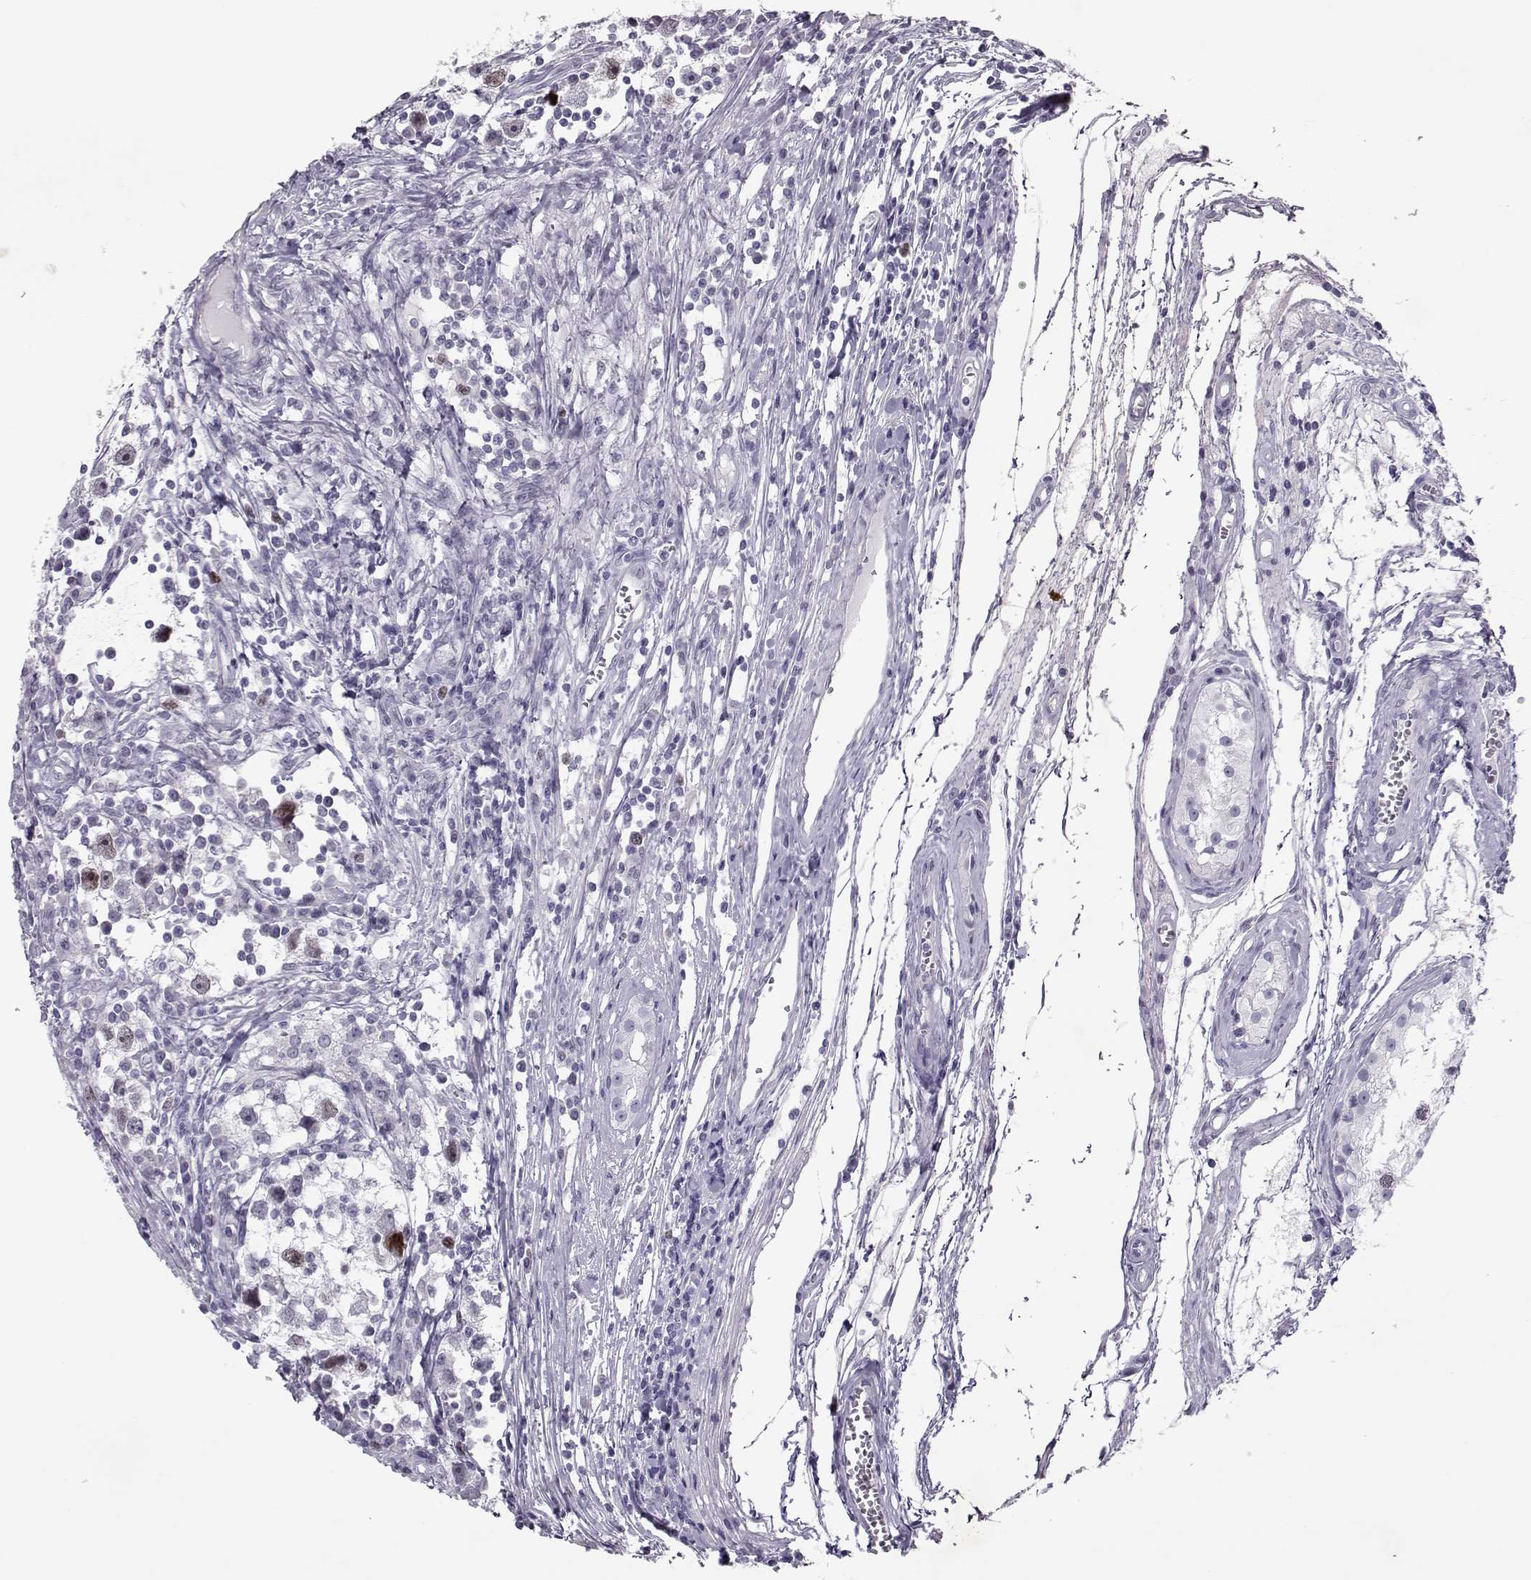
{"staining": {"intensity": "moderate", "quantity": "<25%", "location": "nuclear"}, "tissue": "testis cancer", "cell_type": "Tumor cells", "image_type": "cancer", "snomed": [{"axis": "morphology", "description": "Seminoma, NOS"}, {"axis": "topography", "description": "Testis"}], "caption": "Human seminoma (testis) stained for a protein (brown) exhibits moderate nuclear positive positivity in about <25% of tumor cells.", "gene": "SGO1", "patient": {"sex": "male", "age": 30}}